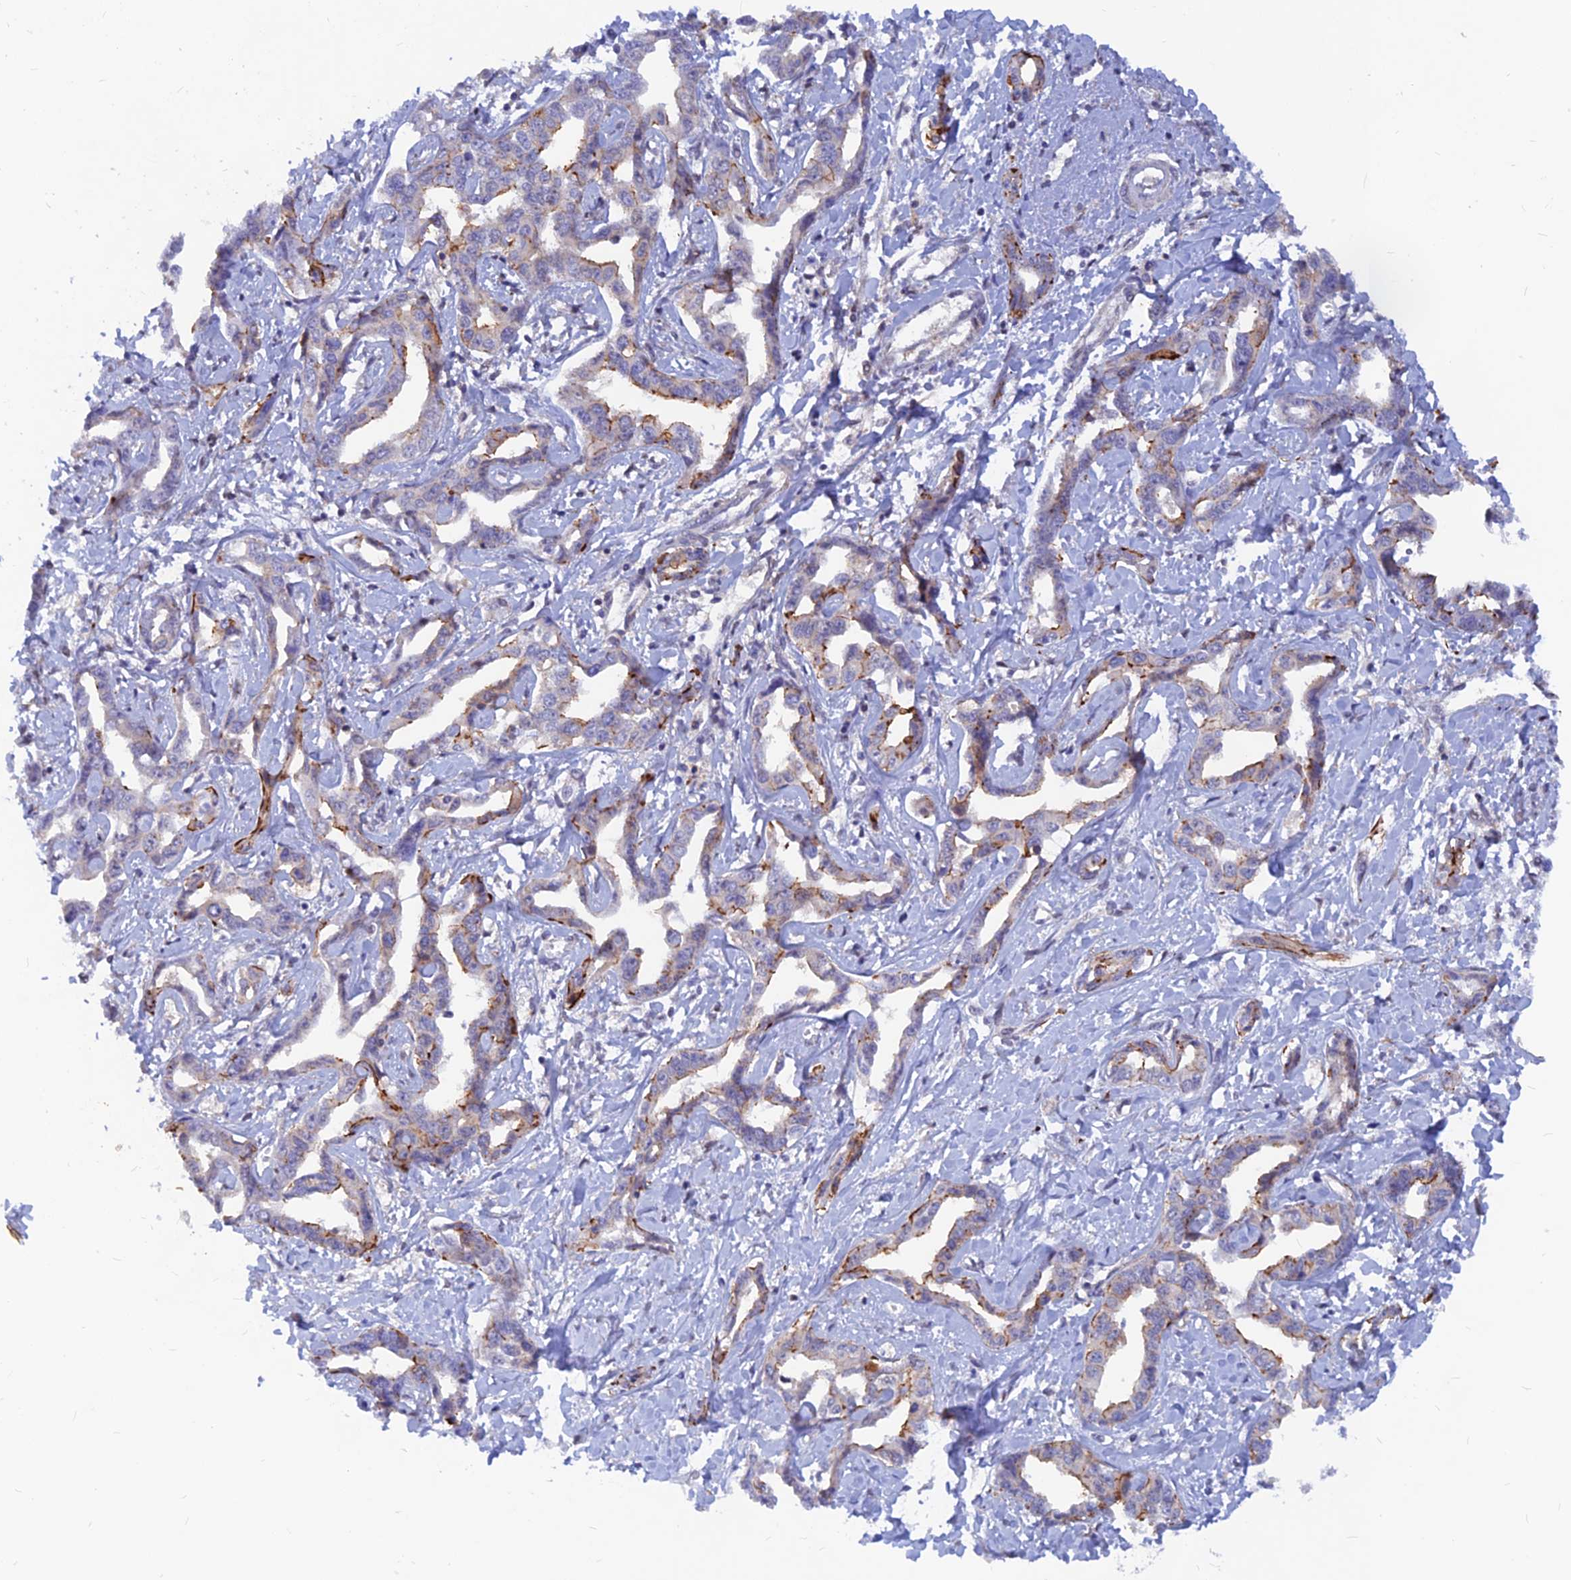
{"staining": {"intensity": "moderate", "quantity": "25%-75%", "location": "cytoplasmic/membranous"}, "tissue": "liver cancer", "cell_type": "Tumor cells", "image_type": "cancer", "snomed": [{"axis": "morphology", "description": "Cholangiocarcinoma"}, {"axis": "topography", "description": "Liver"}], "caption": "Immunohistochemistry photomicrograph of neoplastic tissue: human liver cholangiocarcinoma stained using immunohistochemistry shows medium levels of moderate protein expression localized specifically in the cytoplasmic/membranous of tumor cells, appearing as a cytoplasmic/membranous brown color.", "gene": "DNAJC16", "patient": {"sex": "male", "age": 59}}